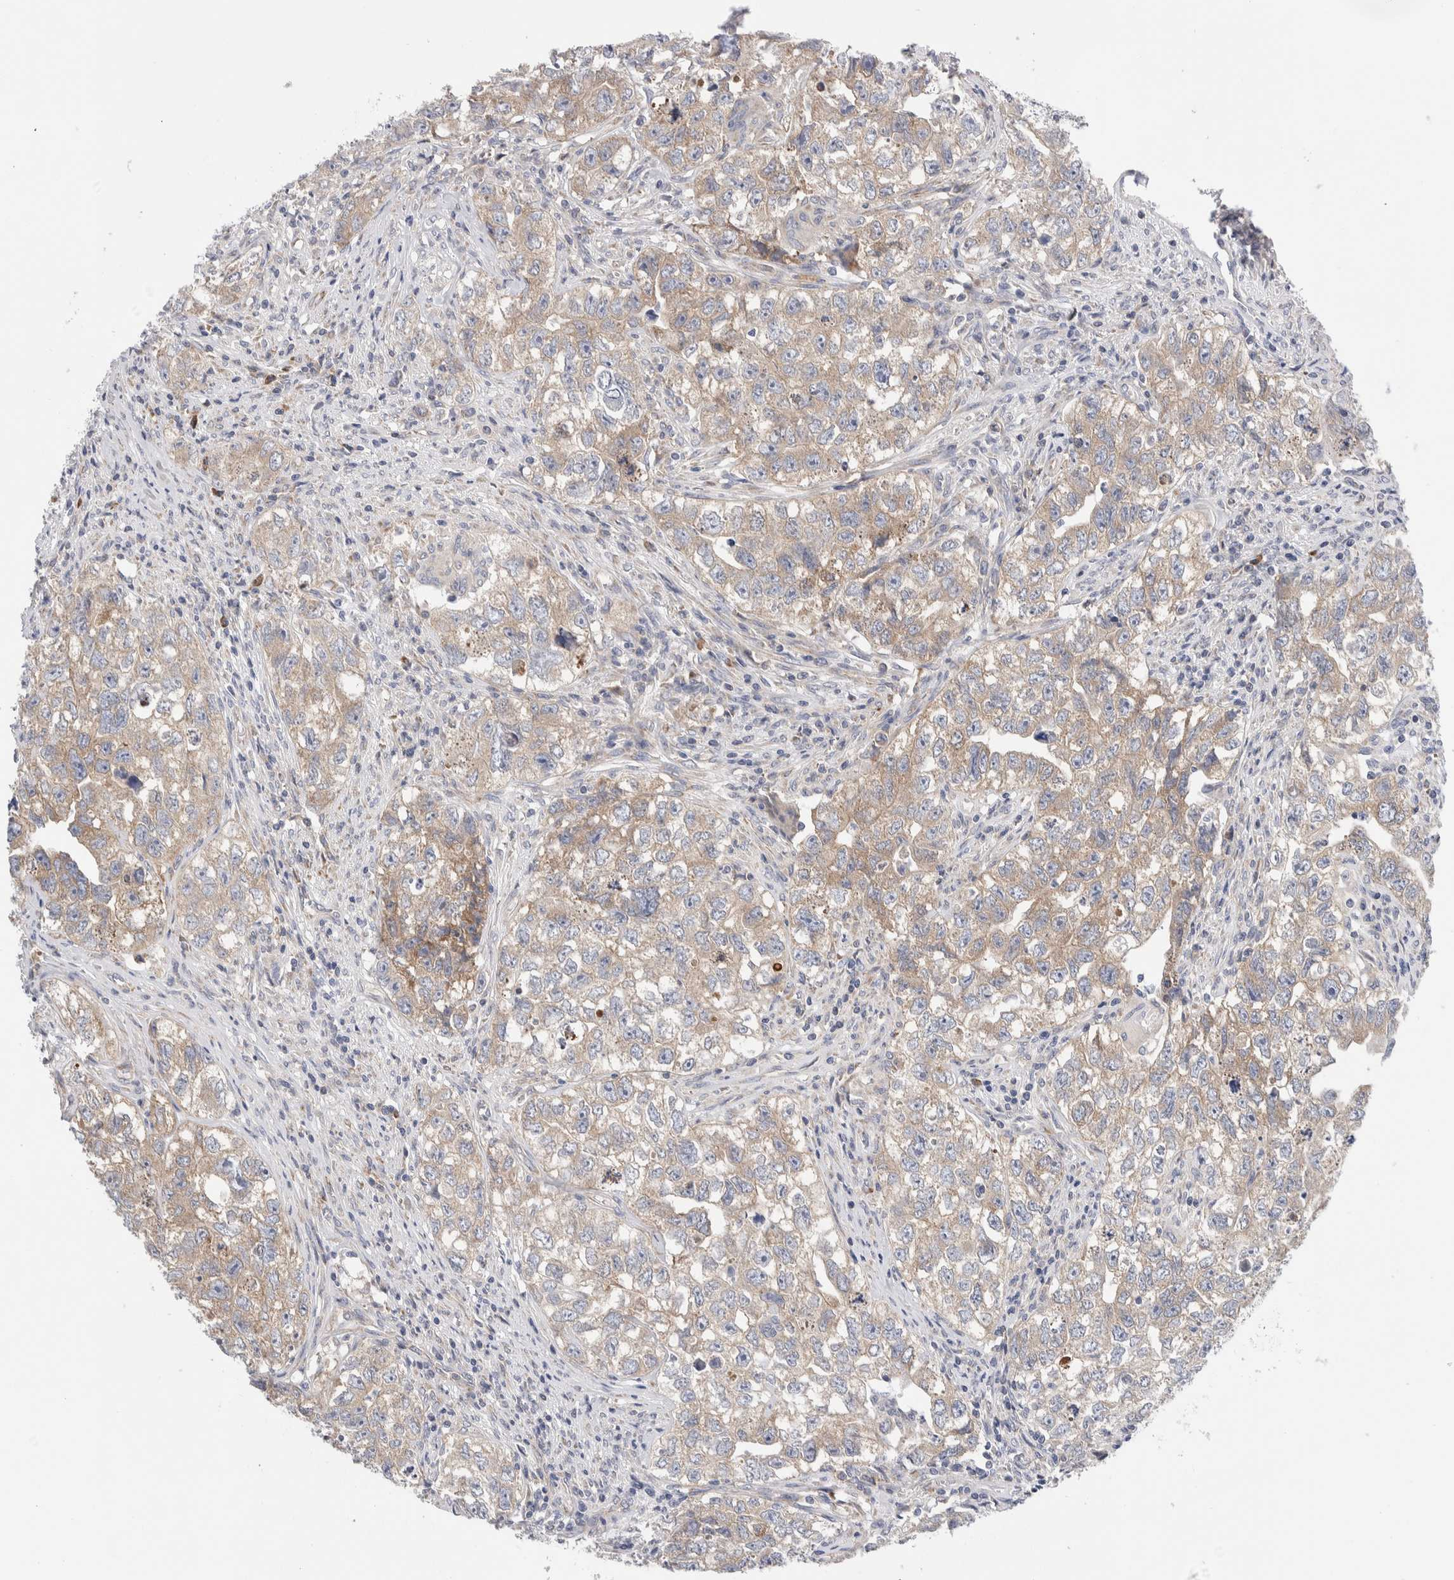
{"staining": {"intensity": "weak", "quantity": ">75%", "location": "cytoplasmic/membranous"}, "tissue": "testis cancer", "cell_type": "Tumor cells", "image_type": "cancer", "snomed": [{"axis": "morphology", "description": "Seminoma, NOS"}, {"axis": "morphology", "description": "Carcinoma, Embryonal, NOS"}, {"axis": "topography", "description": "Testis"}], "caption": "Protein expression analysis of testis cancer exhibits weak cytoplasmic/membranous staining in about >75% of tumor cells.", "gene": "RACK1", "patient": {"sex": "male", "age": 43}}